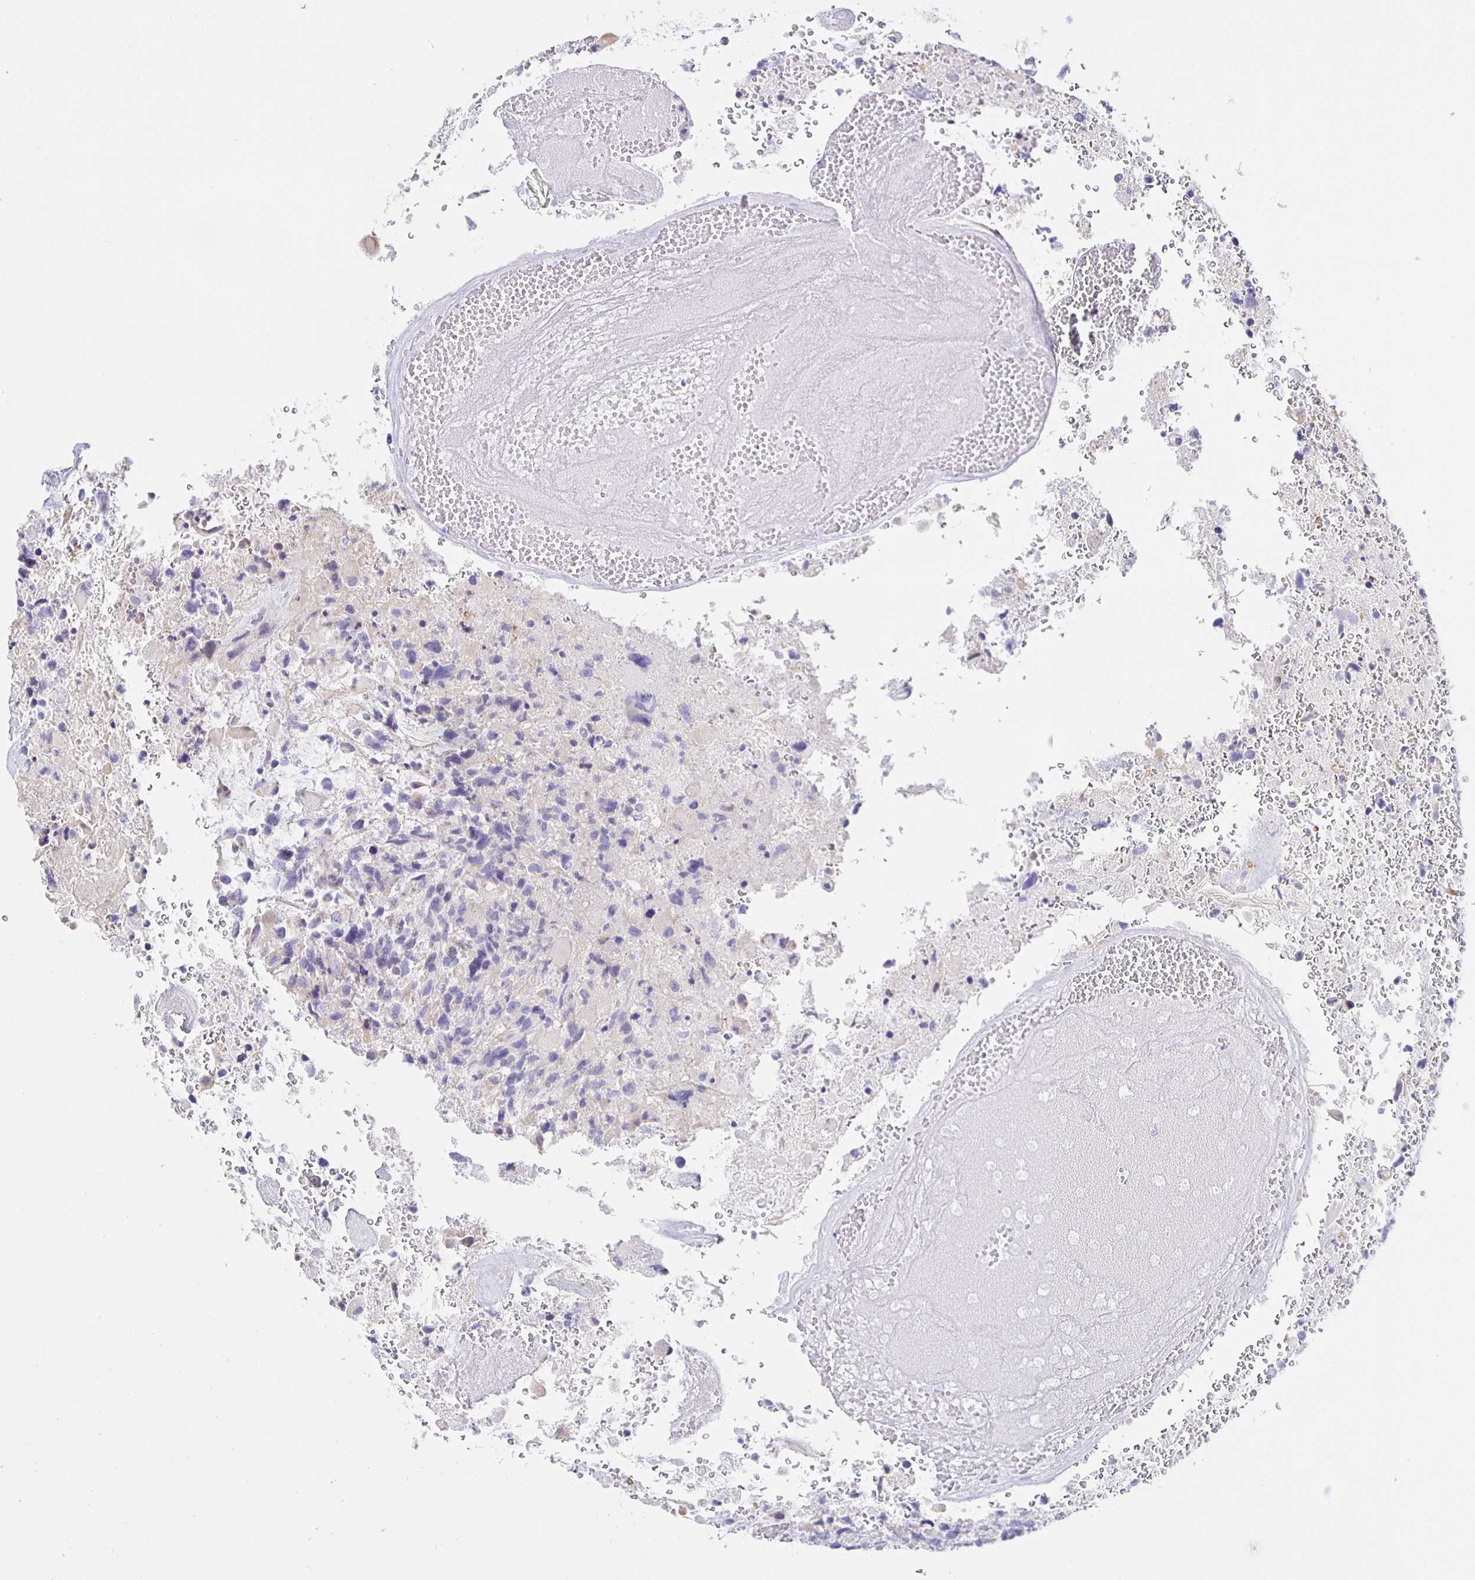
{"staining": {"intensity": "negative", "quantity": "none", "location": "none"}, "tissue": "glioma", "cell_type": "Tumor cells", "image_type": "cancer", "snomed": [{"axis": "morphology", "description": "Glioma, malignant, High grade"}, {"axis": "topography", "description": "Brain"}], "caption": "The image reveals no staining of tumor cells in malignant high-grade glioma.", "gene": "HSPA4L", "patient": {"sex": "female", "age": 71}}